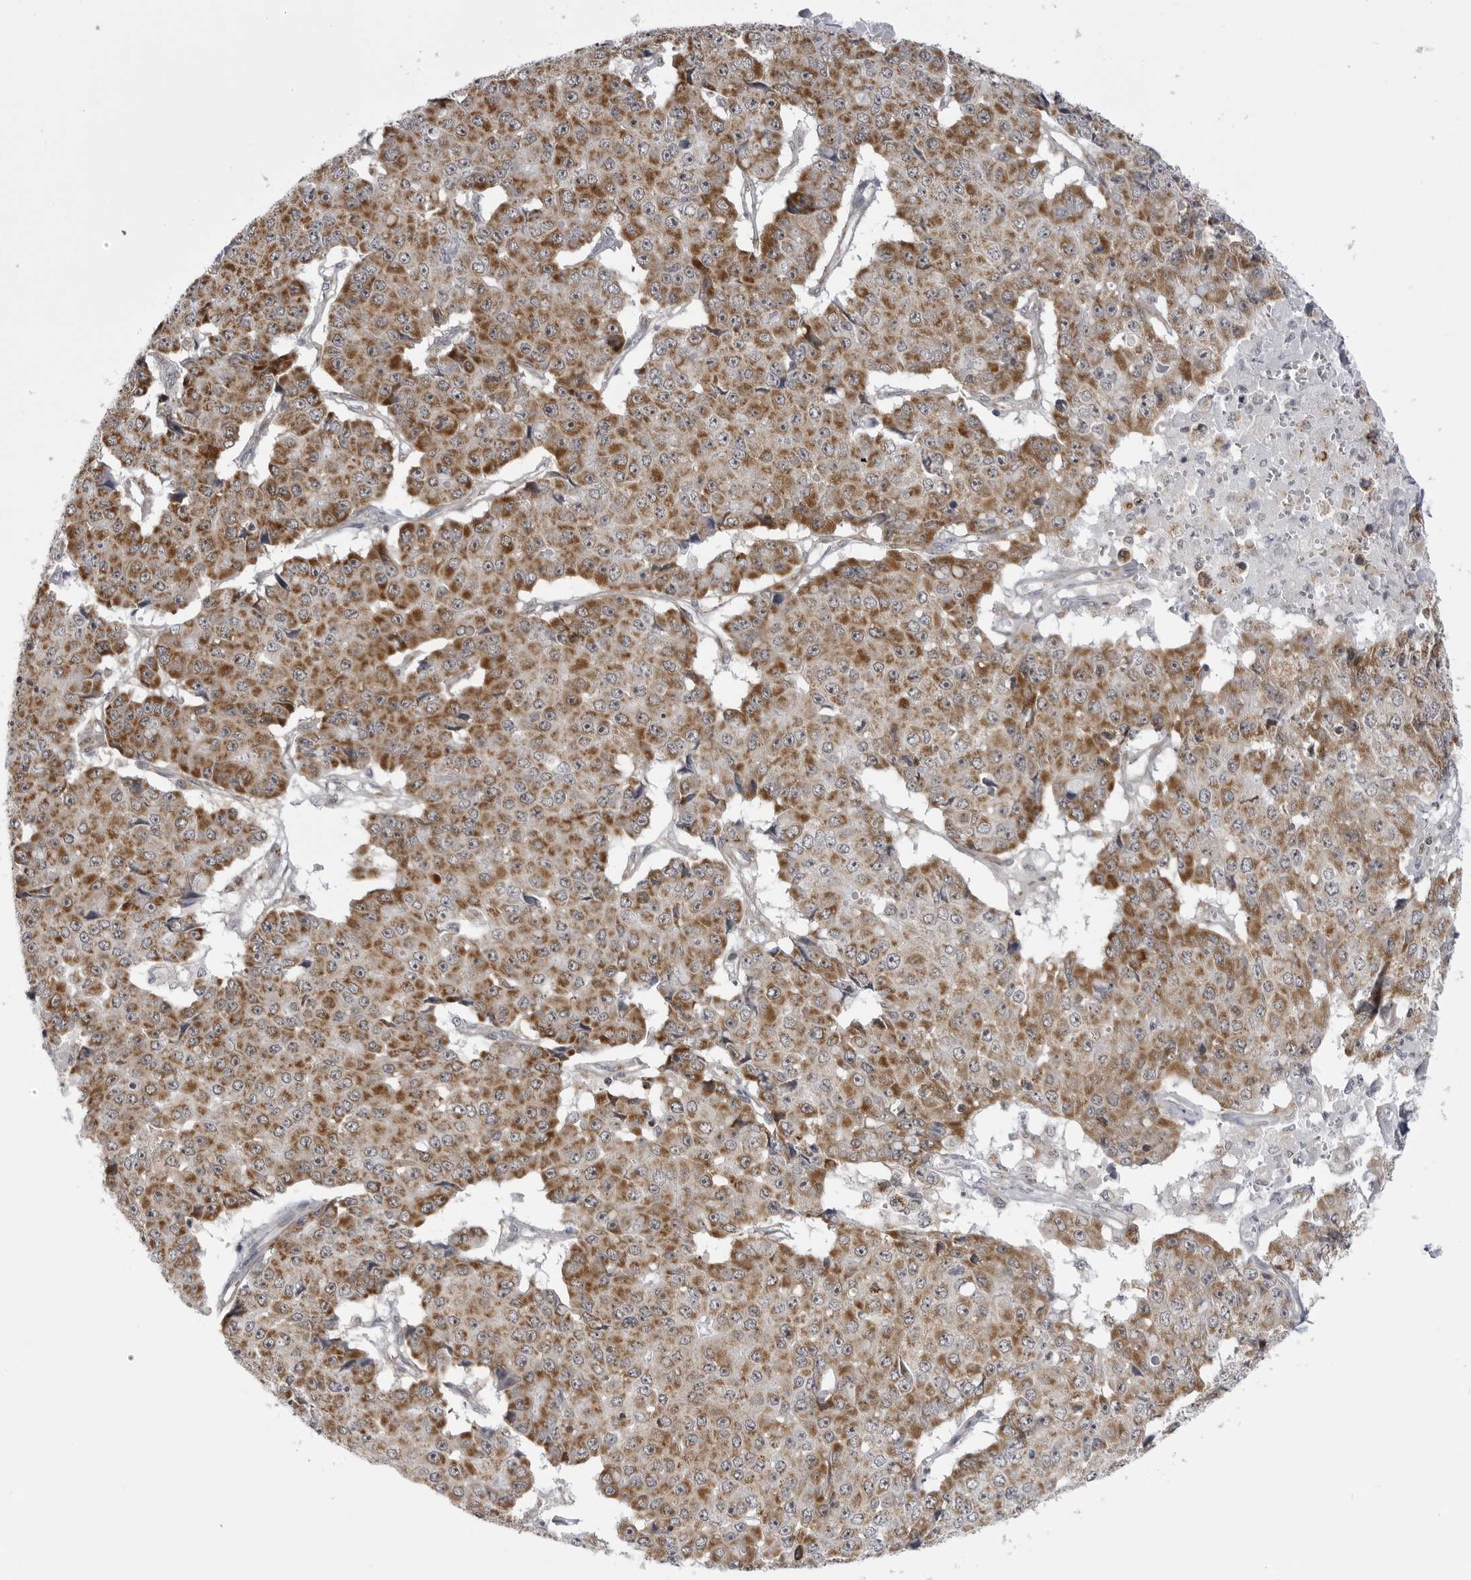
{"staining": {"intensity": "strong", "quantity": ">75%", "location": "cytoplasmic/membranous"}, "tissue": "pancreatic cancer", "cell_type": "Tumor cells", "image_type": "cancer", "snomed": [{"axis": "morphology", "description": "Adenocarcinoma, NOS"}, {"axis": "topography", "description": "Pancreas"}], "caption": "High-magnification brightfield microscopy of adenocarcinoma (pancreatic) stained with DAB (3,3'-diaminobenzidine) (brown) and counterstained with hematoxylin (blue). tumor cells exhibit strong cytoplasmic/membranous expression is present in approximately>75% of cells.", "gene": "FH", "patient": {"sex": "male", "age": 50}}